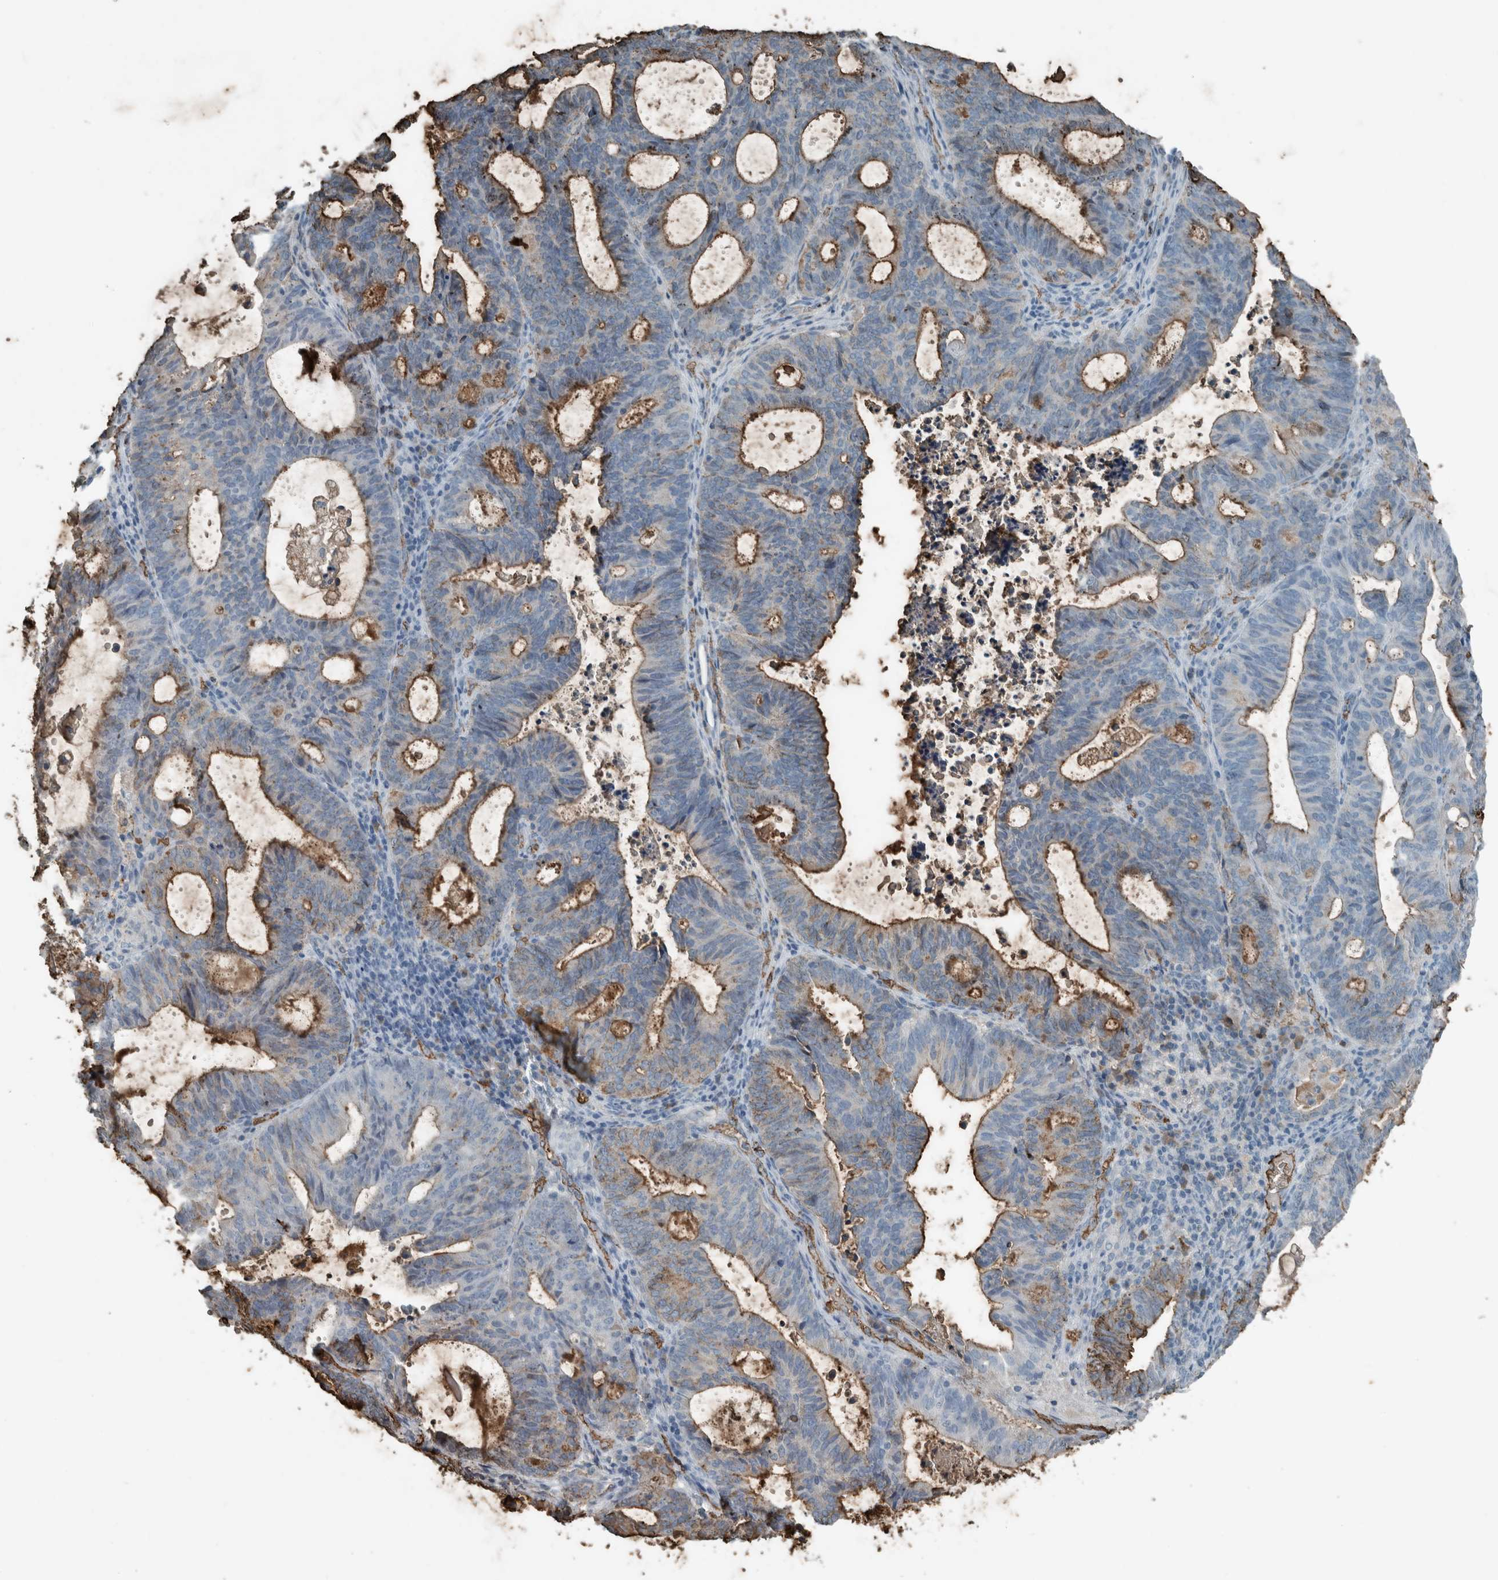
{"staining": {"intensity": "moderate", "quantity": "25%-75%", "location": "cytoplasmic/membranous"}, "tissue": "endometrial cancer", "cell_type": "Tumor cells", "image_type": "cancer", "snomed": [{"axis": "morphology", "description": "Adenocarcinoma, NOS"}, {"axis": "topography", "description": "Uterus"}], "caption": "DAB immunohistochemical staining of human endometrial adenocarcinoma reveals moderate cytoplasmic/membranous protein positivity in approximately 25%-75% of tumor cells. The staining was performed using DAB to visualize the protein expression in brown, while the nuclei were stained in blue with hematoxylin (Magnification: 20x).", "gene": "LBP", "patient": {"sex": "female", "age": 83}}